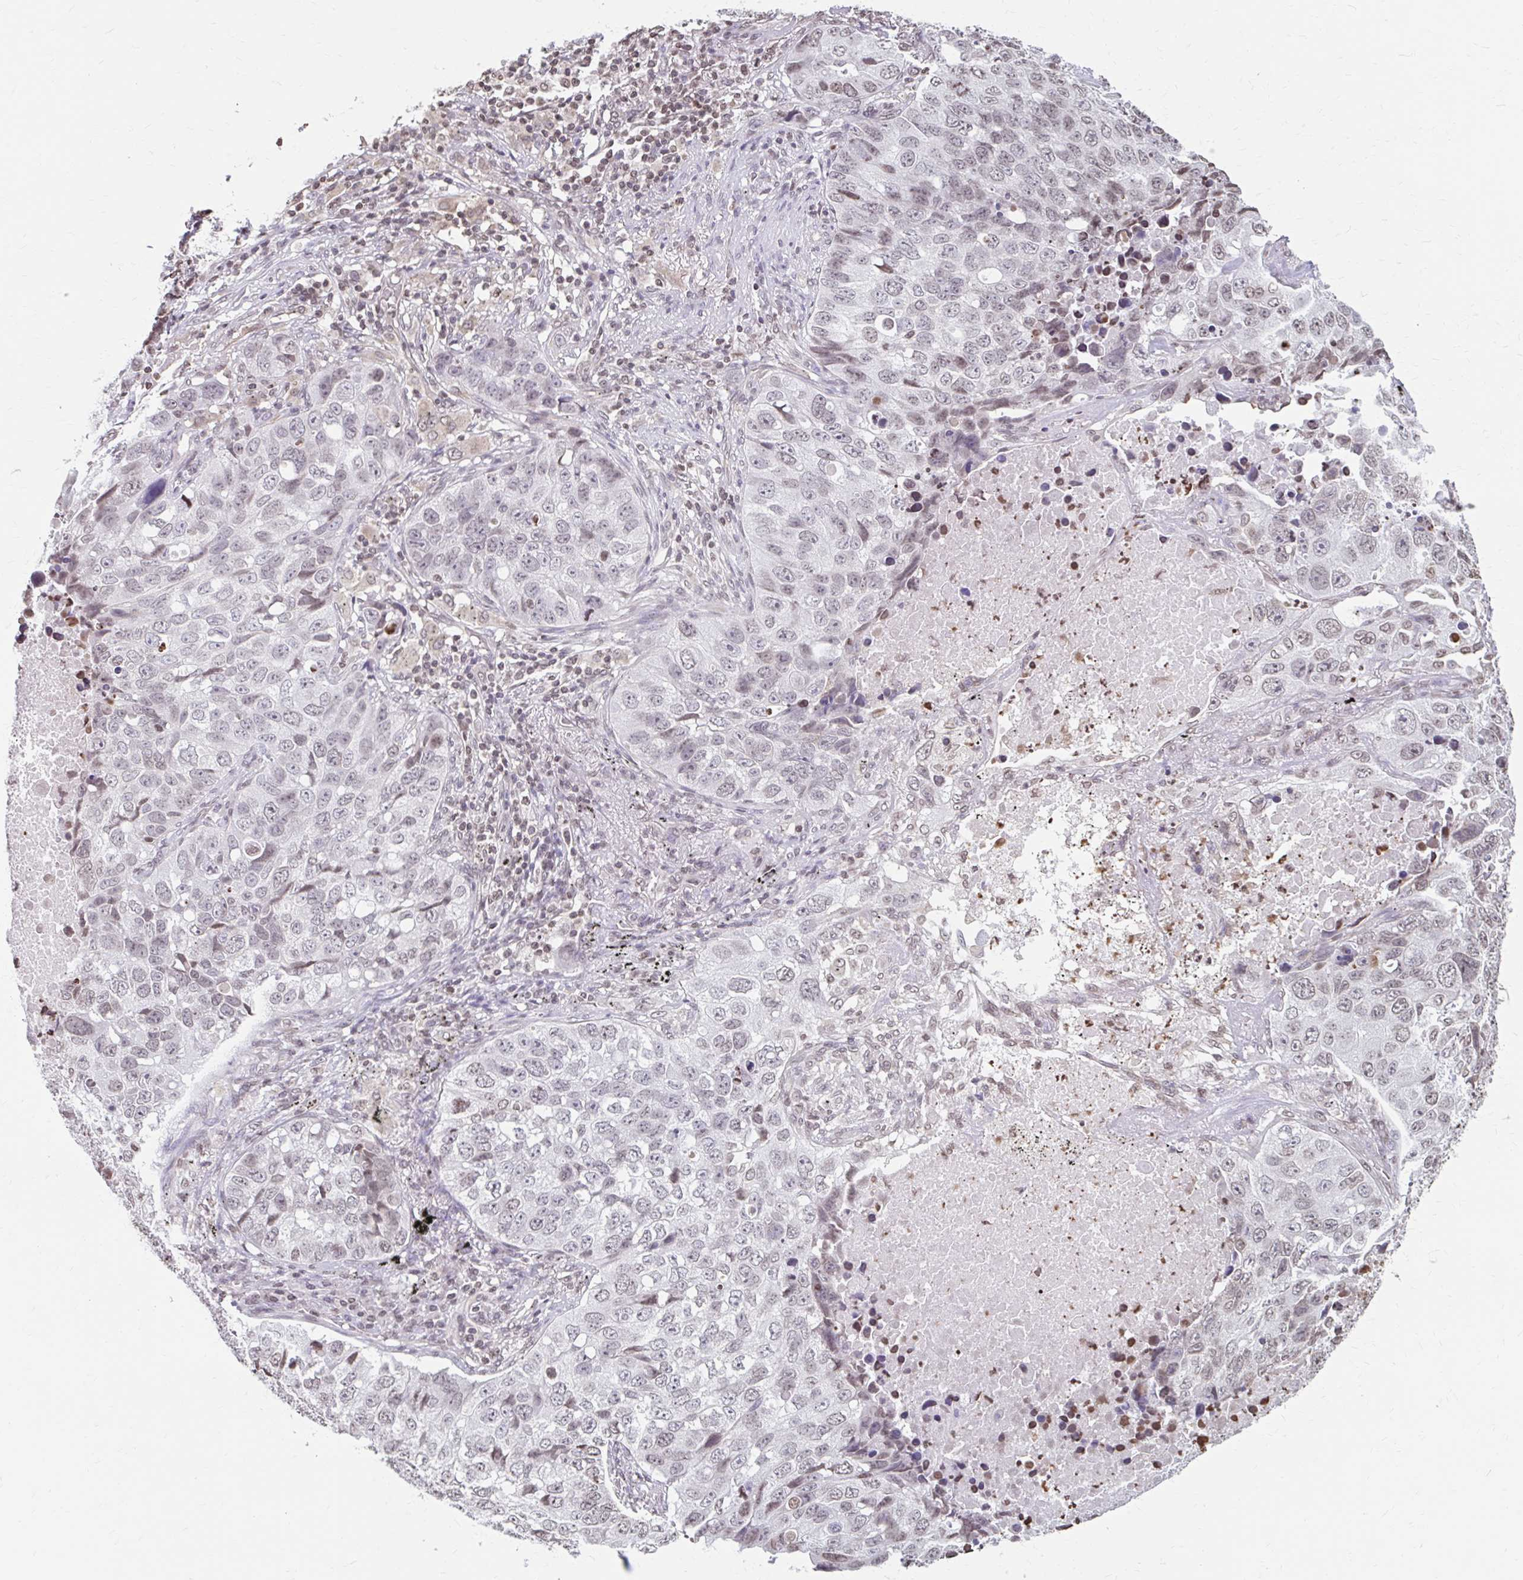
{"staining": {"intensity": "moderate", "quantity": "<25%", "location": "nuclear"}, "tissue": "lung cancer", "cell_type": "Tumor cells", "image_type": "cancer", "snomed": [{"axis": "morphology", "description": "Squamous cell carcinoma, NOS"}, {"axis": "topography", "description": "Lung"}], "caption": "Moderate nuclear positivity for a protein is seen in approximately <25% of tumor cells of lung squamous cell carcinoma using immunohistochemistry.", "gene": "ORC3", "patient": {"sex": "male", "age": 60}}